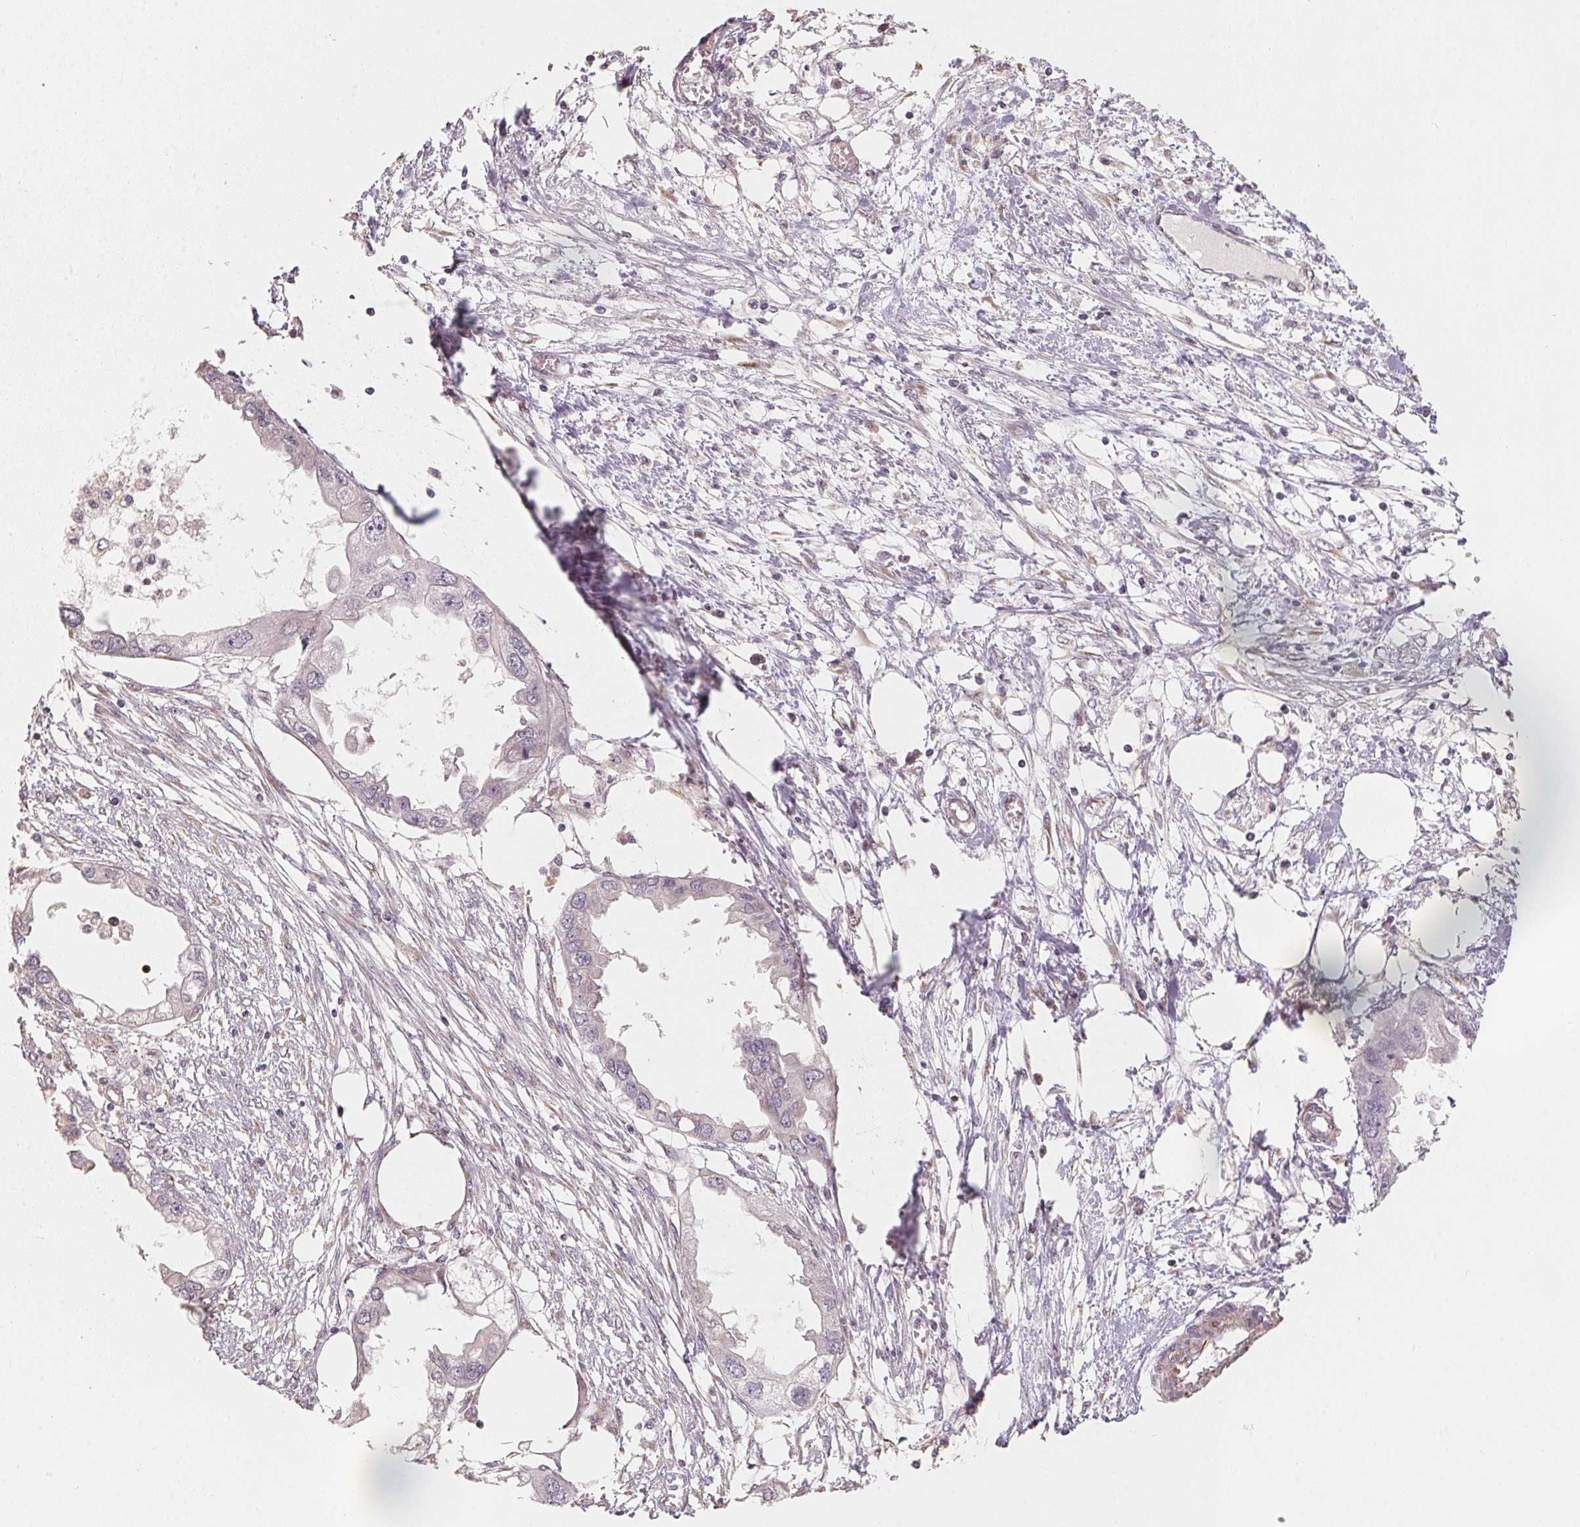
{"staining": {"intensity": "negative", "quantity": "none", "location": "none"}, "tissue": "endometrial cancer", "cell_type": "Tumor cells", "image_type": "cancer", "snomed": [{"axis": "morphology", "description": "Adenocarcinoma, NOS"}, {"axis": "morphology", "description": "Adenocarcinoma, metastatic, NOS"}, {"axis": "topography", "description": "Adipose tissue"}, {"axis": "topography", "description": "Endometrium"}], "caption": "Endometrial cancer stained for a protein using immunohistochemistry shows no expression tumor cells.", "gene": "TSPAN12", "patient": {"sex": "female", "age": 67}}